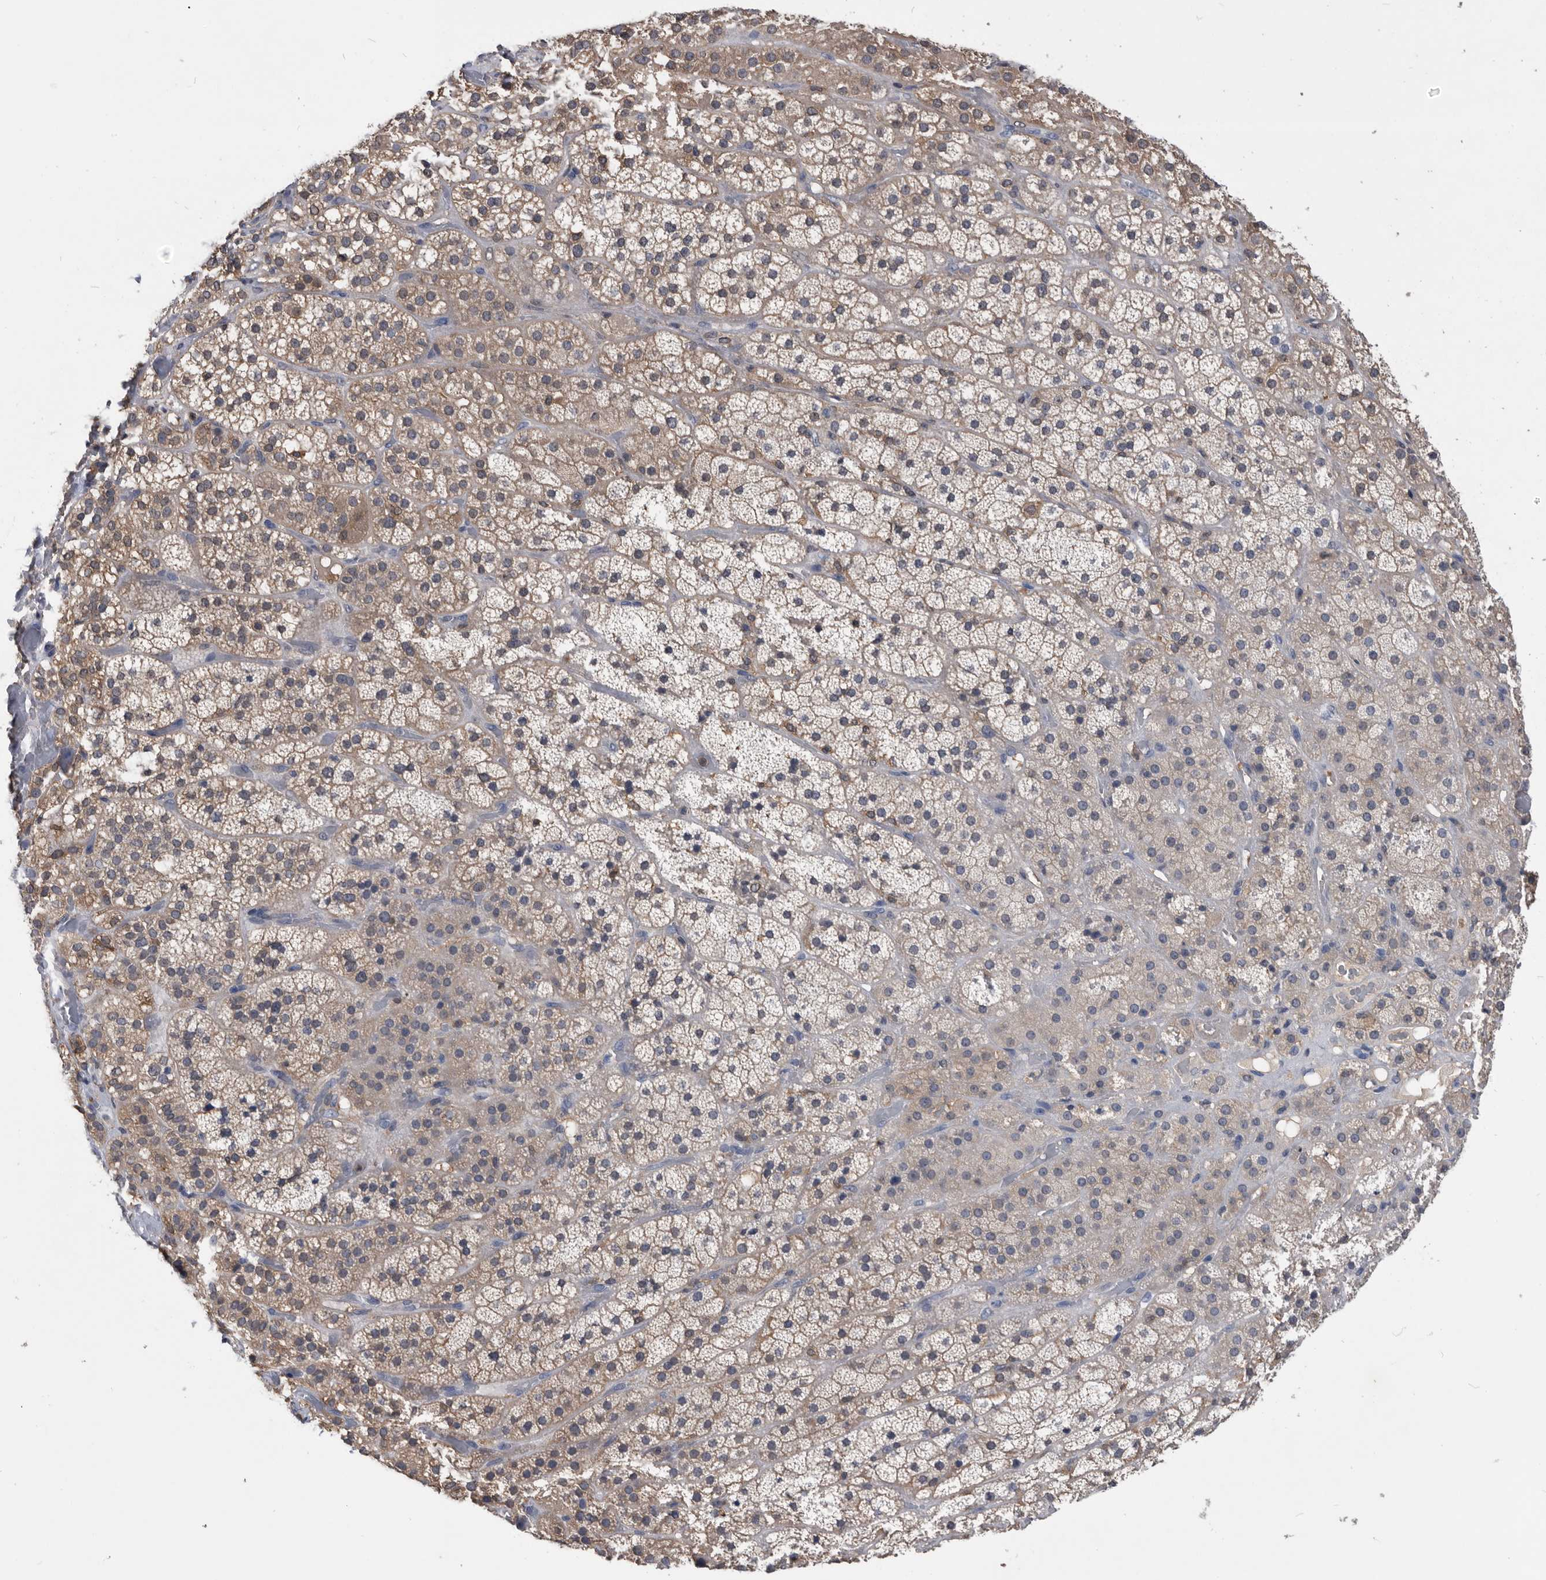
{"staining": {"intensity": "moderate", "quantity": ">75%", "location": "cytoplasmic/membranous"}, "tissue": "adrenal gland", "cell_type": "Glandular cells", "image_type": "normal", "snomed": [{"axis": "morphology", "description": "Normal tissue, NOS"}, {"axis": "topography", "description": "Adrenal gland"}], "caption": "Immunohistochemical staining of benign human adrenal gland exhibits medium levels of moderate cytoplasmic/membranous staining in about >75% of glandular cells.", "gene": "PDXK", "patient": {"sex": "male", "age": 57}}